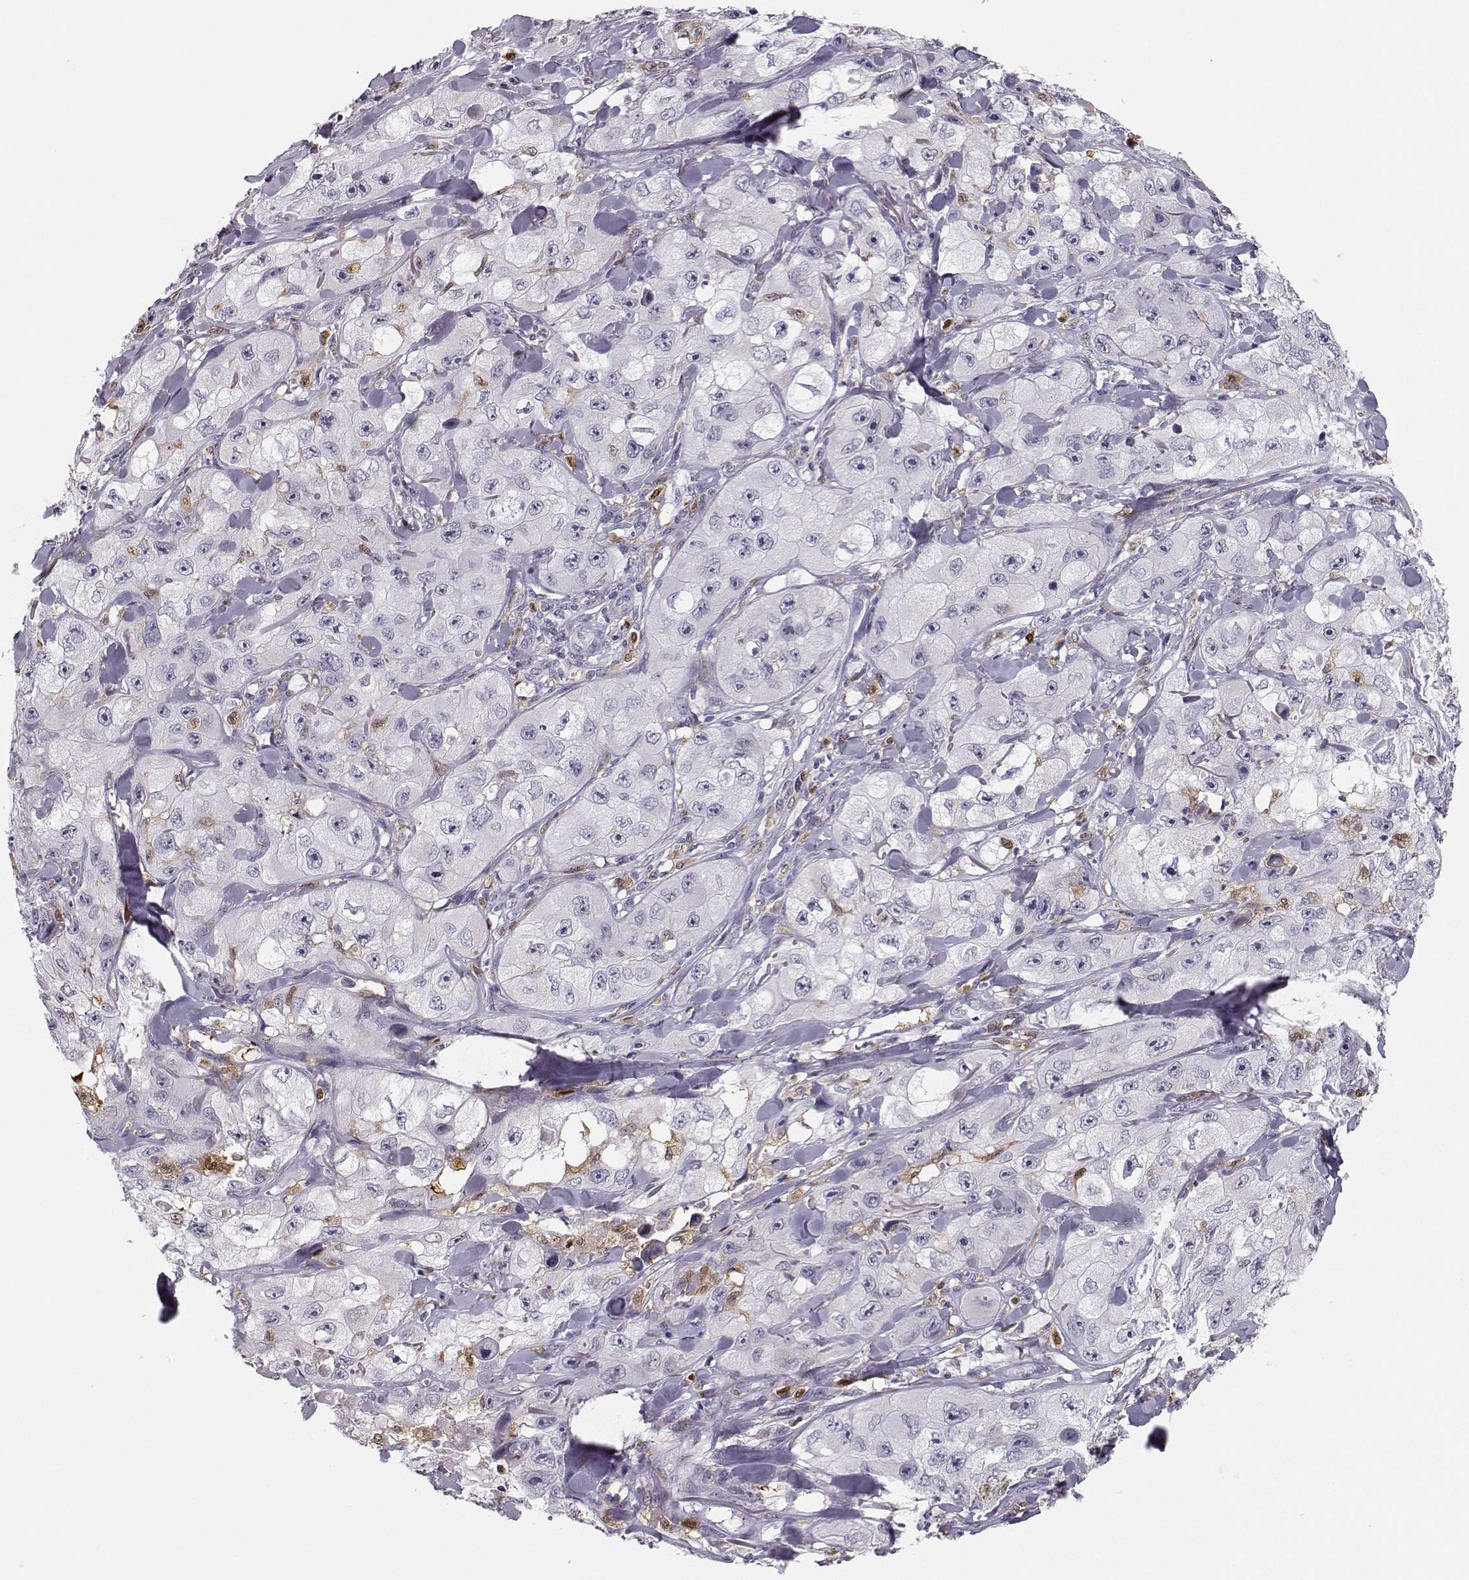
{"staining": {"intensity": "negative", "quantity": "none", "location": "none"}, "tissue": "skin cancer", "cell_type": "Tumor cells", "image_type": "cancer", "snomed": [{"axis": "morphology", "description": "Squamous cell carcinoma, NOS"}, {"axis": "topography", "description": "Skin"}, {"axis": "topography", "description": "Subcutis"}], "caption": "The image exhibits no staining of tumor cells in skin cancer (squamous cell carcinoma).", "gene": "HTR7", "patient": {"sex": "male", "age": 73}}